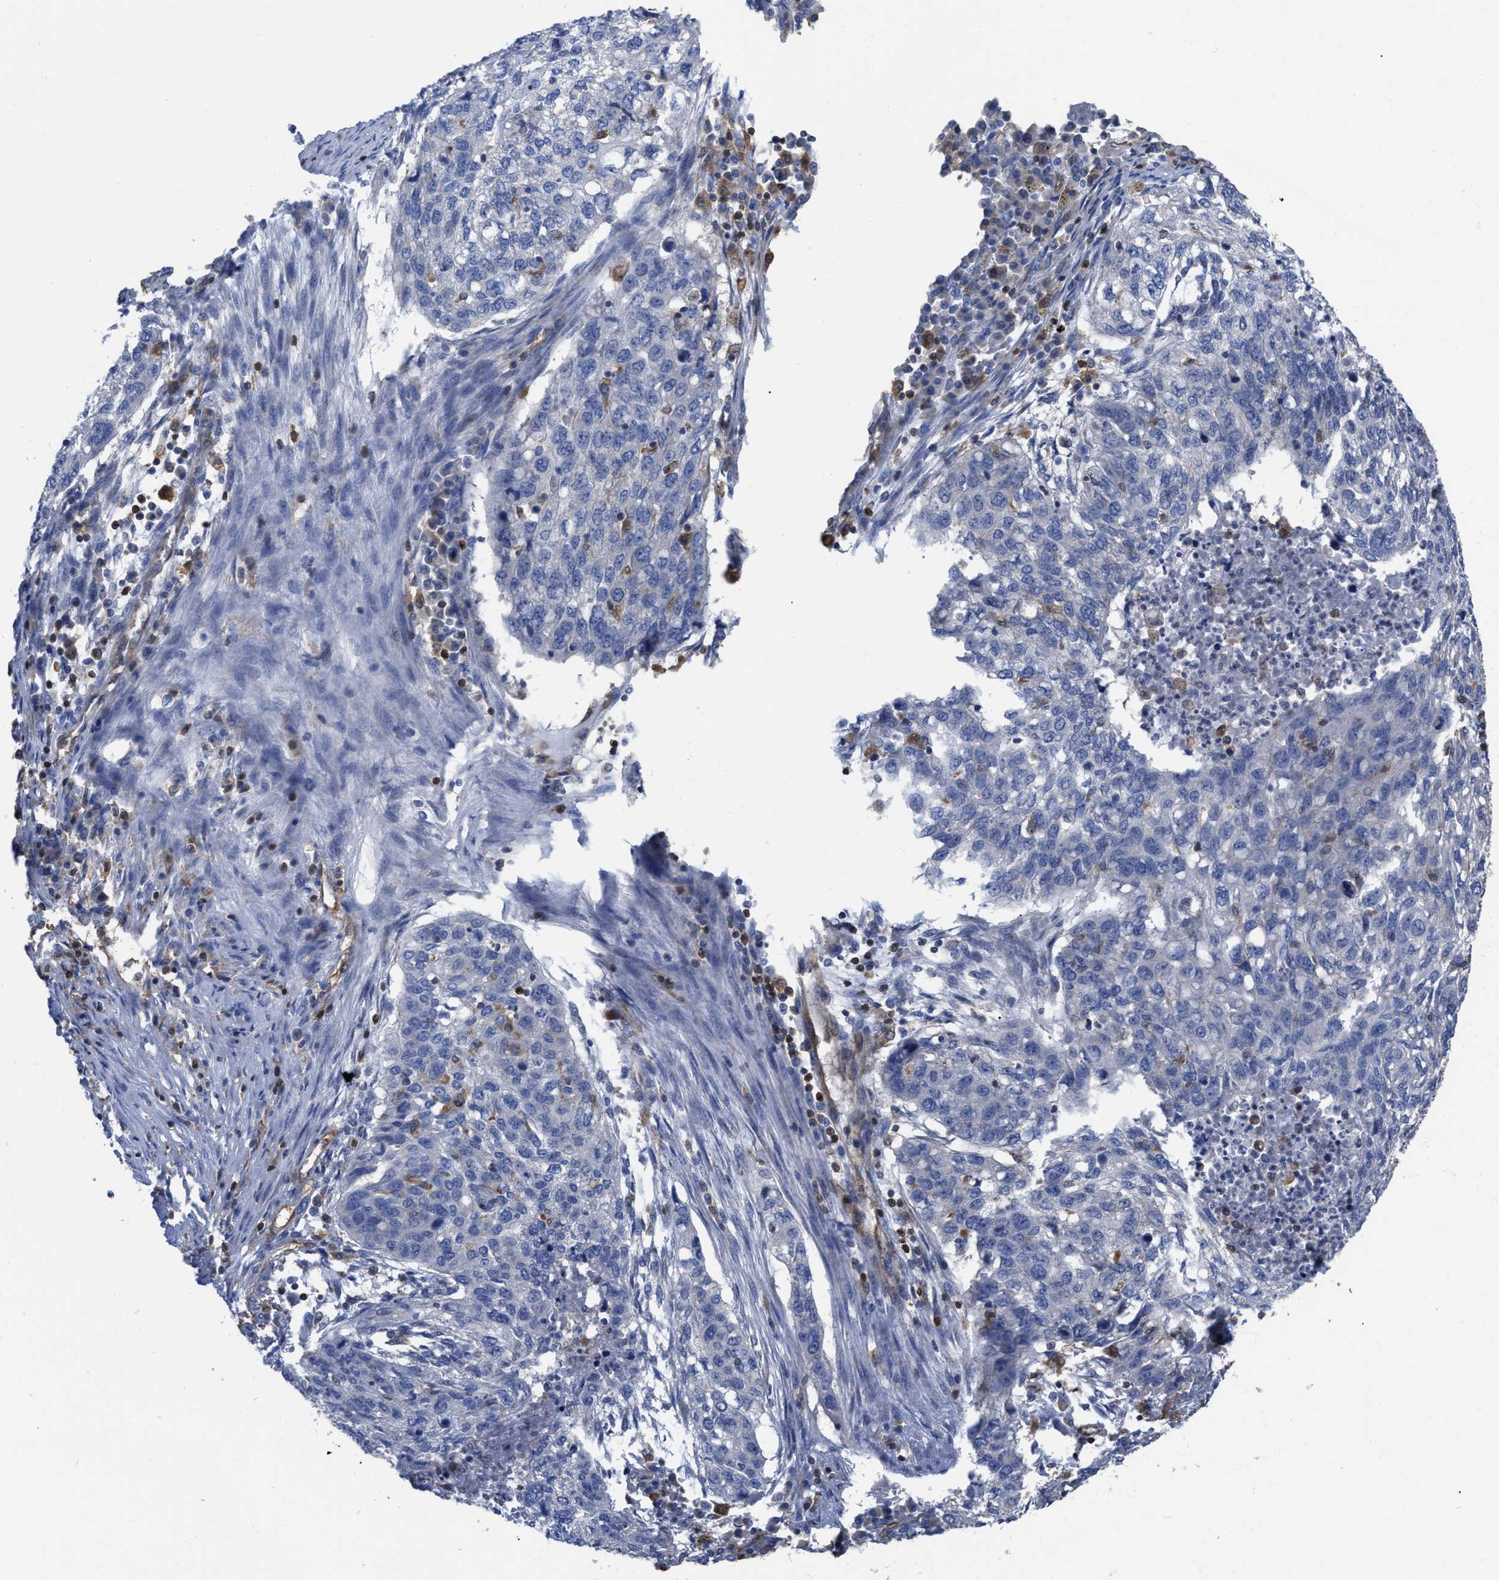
{"staining": {"intensity": "negative", "quantity": "none", "location": "none"}, "tissue": "lung cancer", "cell_type": "Tumor cells", "image_type": "cancer", "snomed": [{"axis": "morphology", "description": "Squamous cell carcinoma, NOS"}, {"axis": "topography", "description": "Lung"}], "caption": "A photomicrograph of squamous cell carcinoma (lung) stained for a protein shows no brown staining in tumor cells. (DAB (3,3'-diaminobenzidine) immunohistochemistry visualized using brightfield microscopy, high magnification).", "gene": "GIMAP4", "patient": {"sex": "female", "age": 63}}